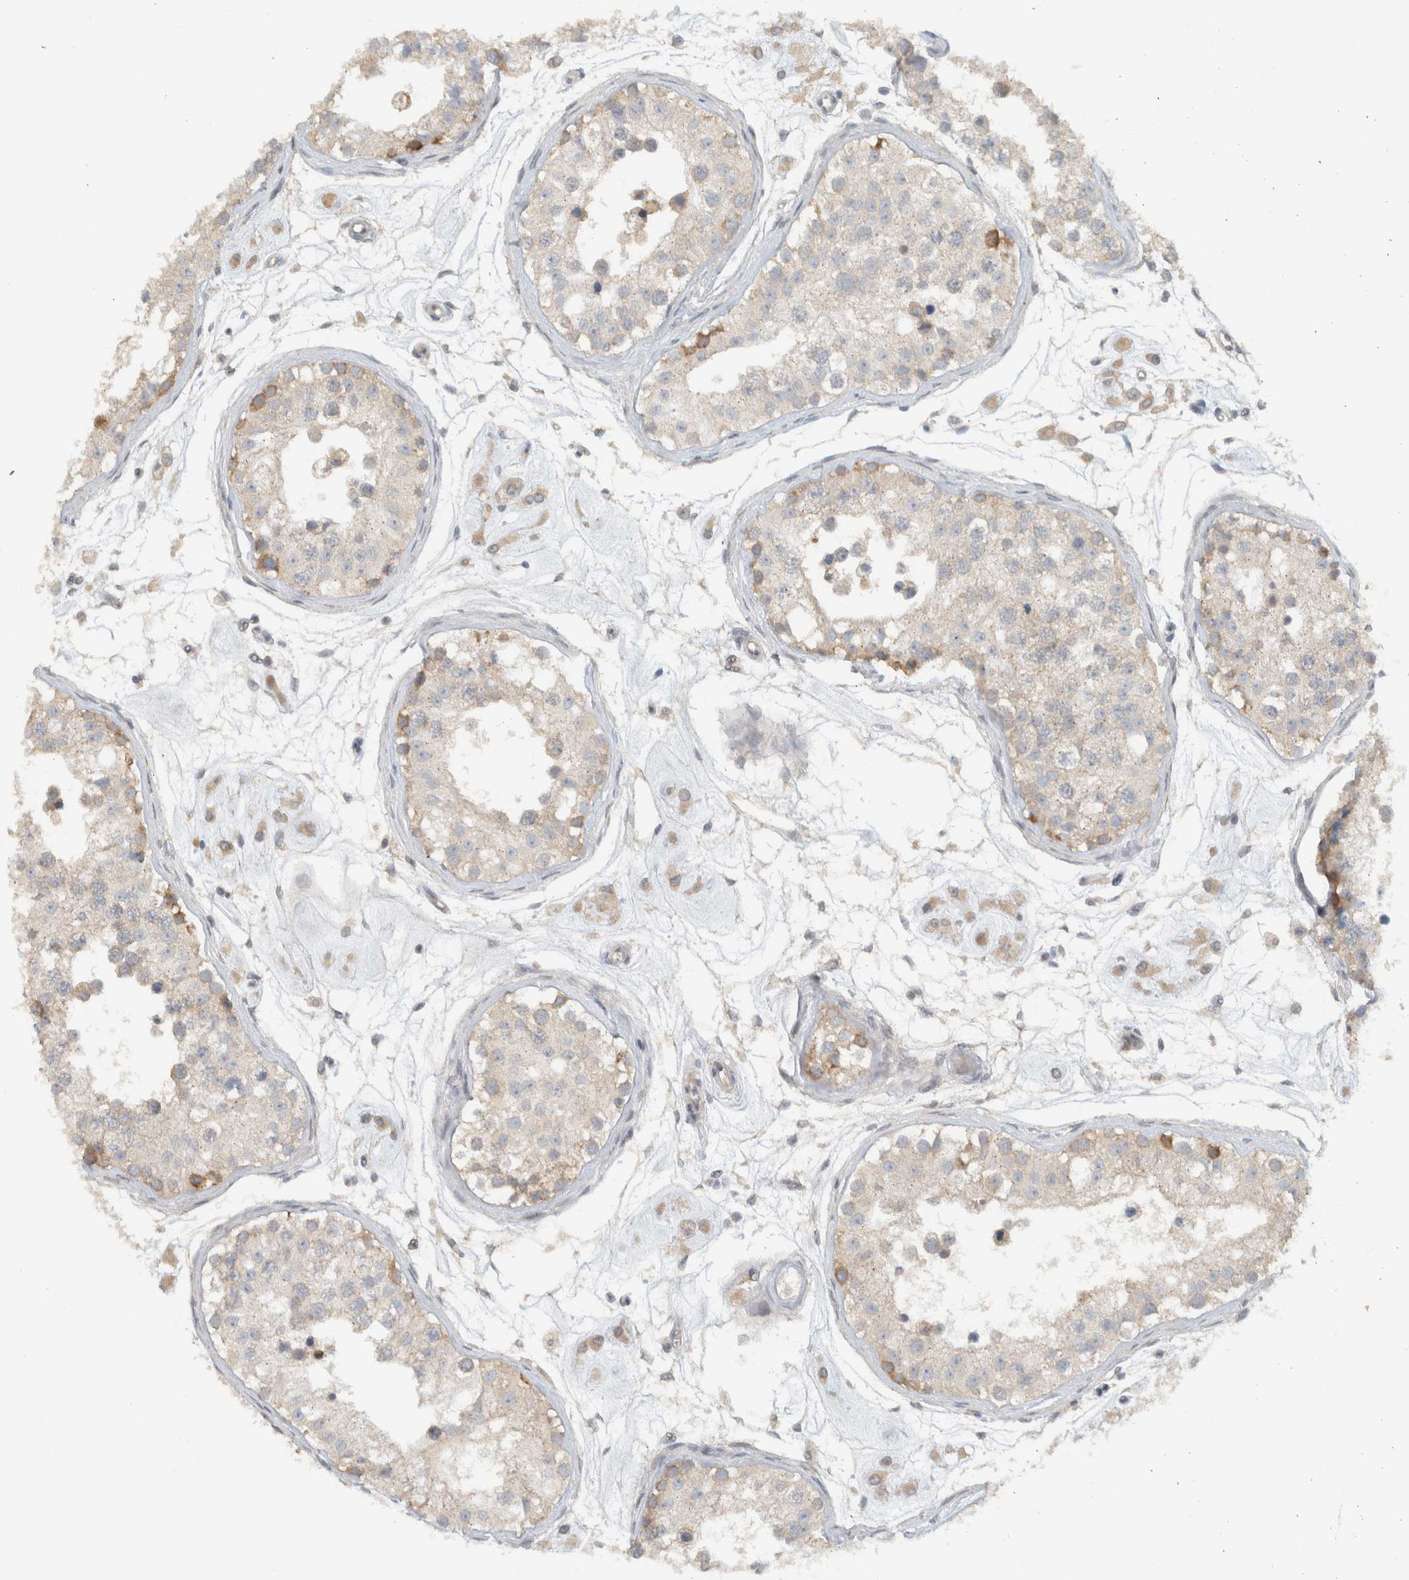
{"staining": {"intensity": "moderate", "quantity": "<25%", "location": "cytoplasmic/membranous"}, "tissue": "testis", "cell_type": "Cells in seminiferous ducts", "image_type": "normal", "snomed": [{"axis": "morphology", "description": "Normal tissue, NOS"}, {"axis": "morphology", "description": "Adenocarcinoma, metastatic, NOS"}, {"axis": "topography", "description": "Testis"}], "caption": "Immunohistochemical staining of benign human testis displays moderate cytoplasmic/membranous protein positivity in about <25% of cells in seminiferous ducts.", "gene": "ERCC6L2", "patient": {"sex": "male", "age": 26}}